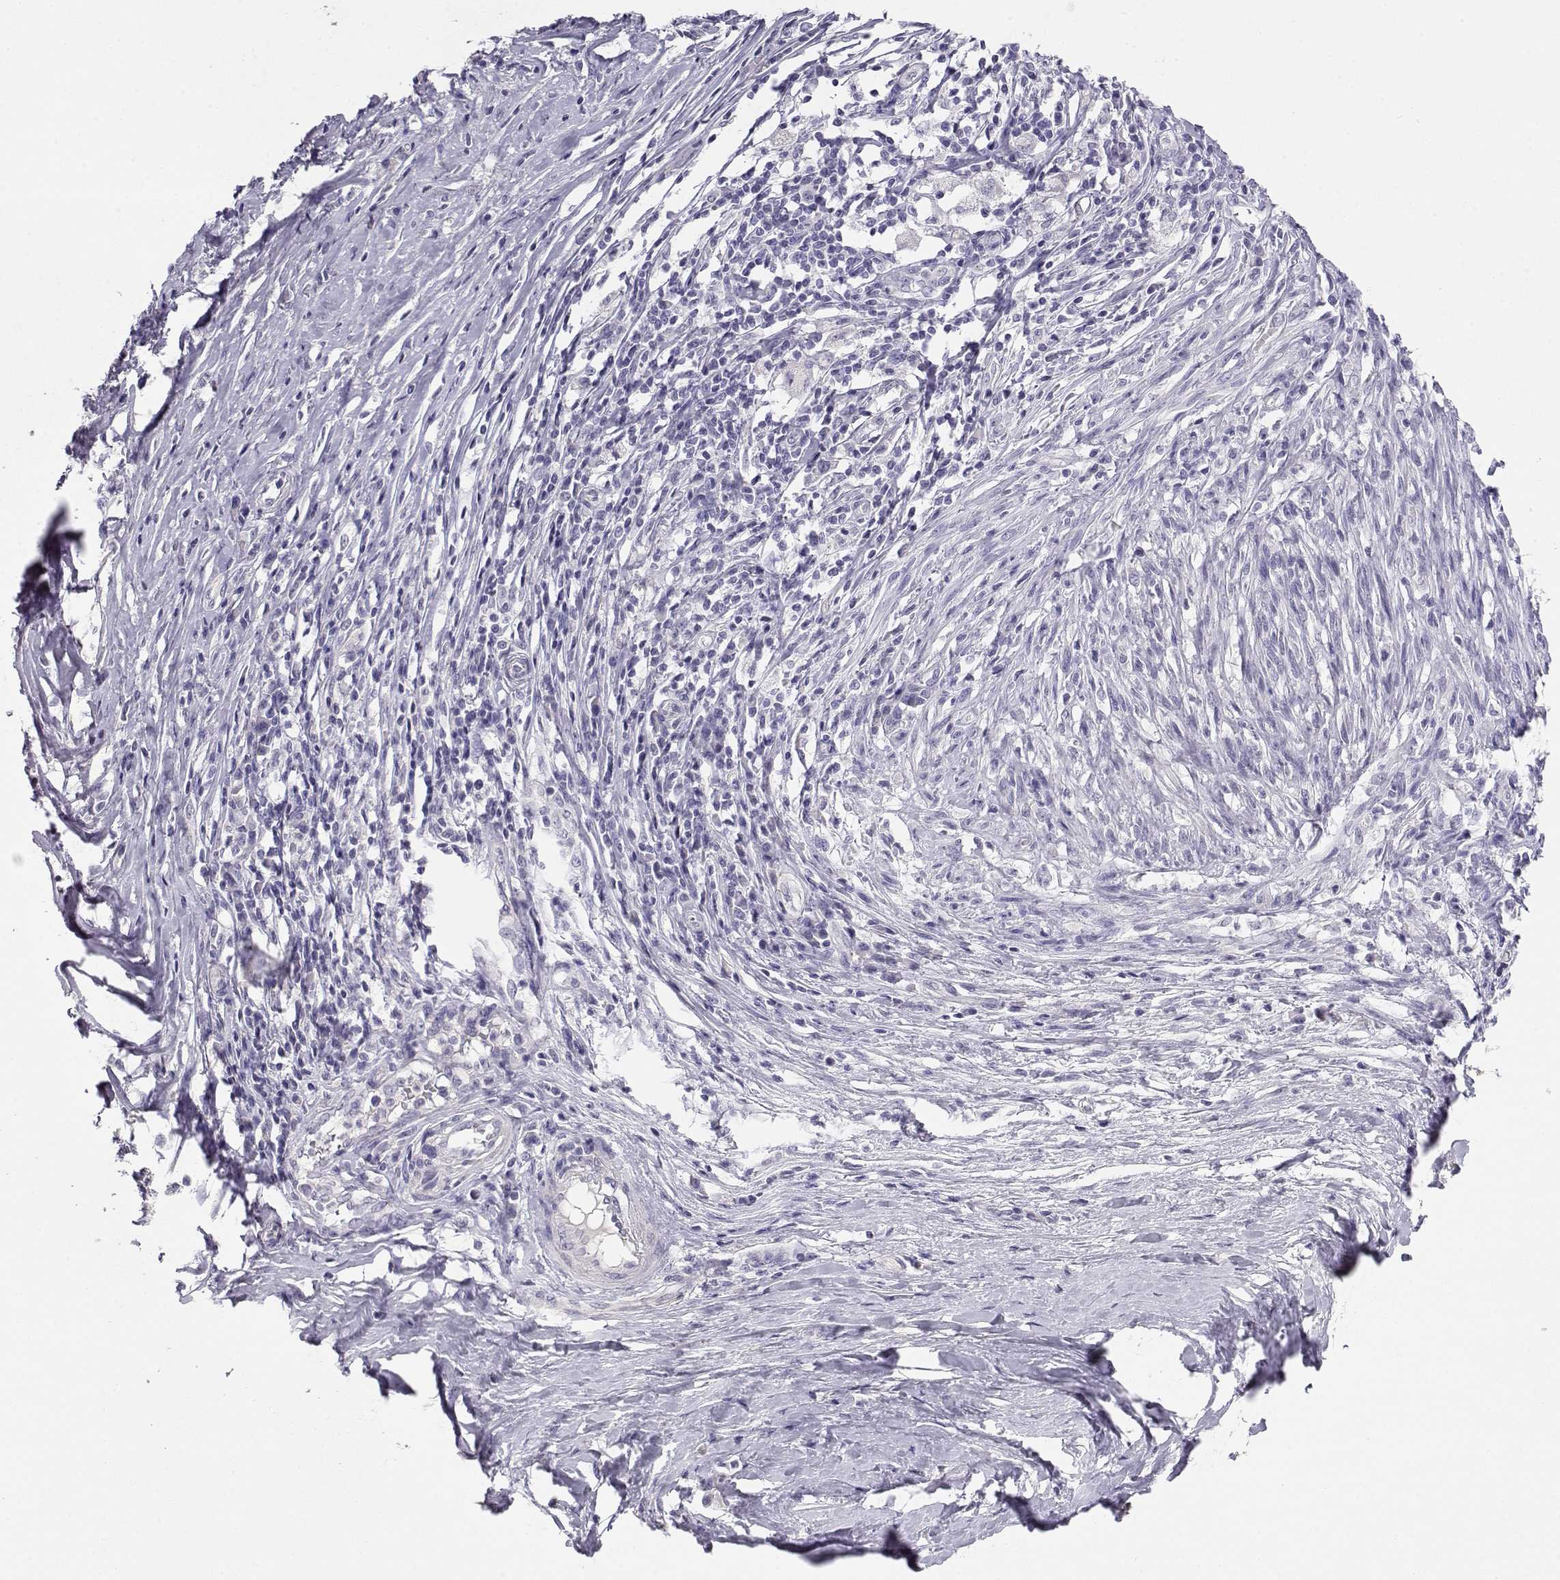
{"staining": {"intensity": "negative", "quantity": "none", "location": "none"}, "tissue": "melanoma", "cell_type": "Tumor cells", "image_type": "cancer", "snomed": [{"axis": "morphology", "description": "Malignant melanoma, NOS"}, {"axis": "topography", "description": "Skin"}], "caption": "The immunohistochemistry micrograph has no significant positivity in tumor cells of malignant melanoma tissue. (Brightfield microscopy of DAB immunohistochemistry at high magnification).", "gene": "ENDOU", "patient": {"sex": "female", "age": 91}}